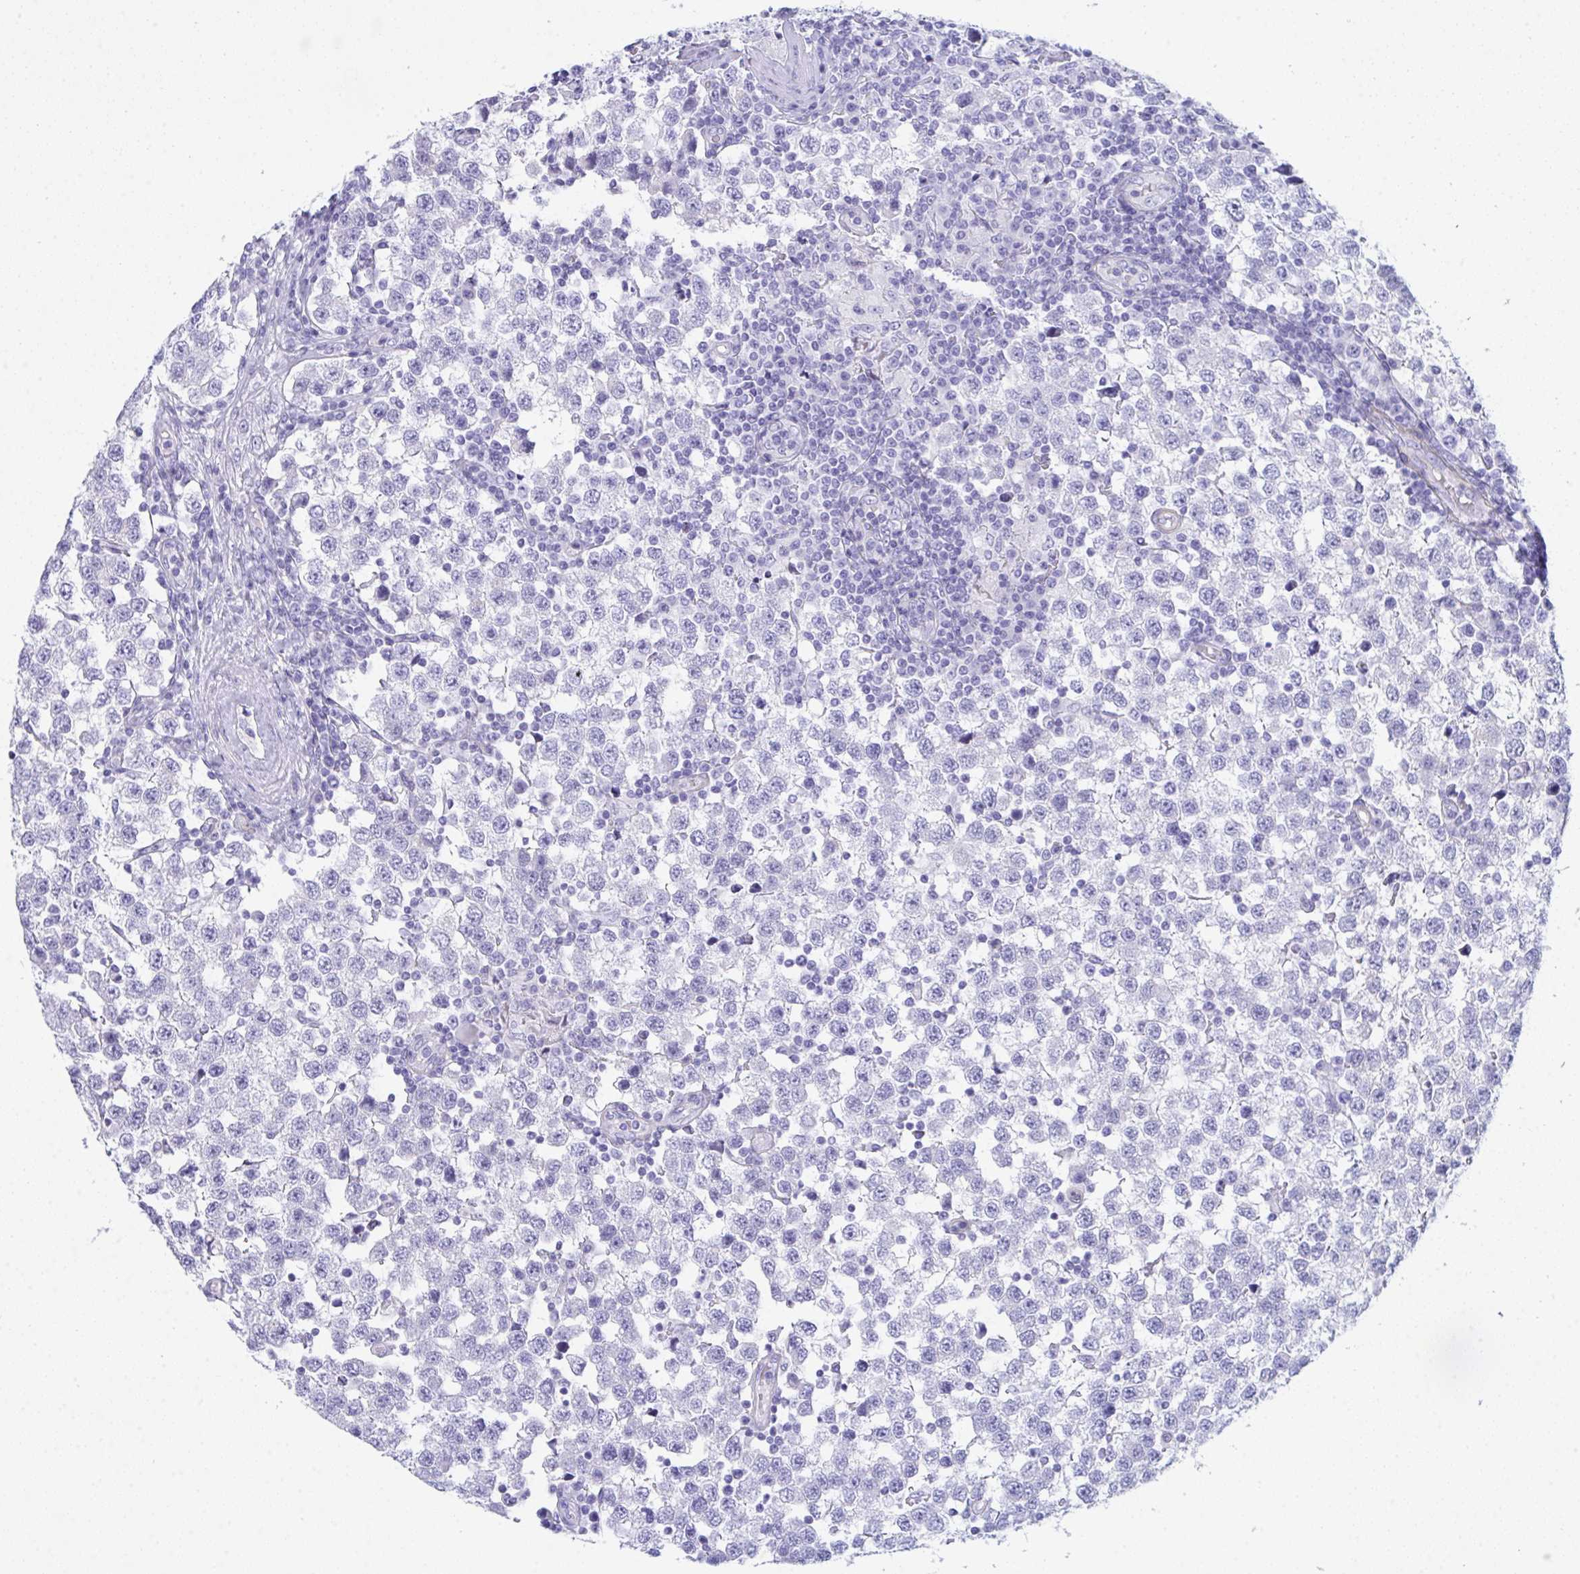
{"staining": {"intensity": "negative", "quantity": "none", "location": "none"}, "tissue": "testis cancer", "cell_type": "Tumor cells", "image_type": "cancer", "snomed": [{"axis": "morphology", "description": "Seminoma, NOS"}, {"axis": "topography", "description": "Testis"}], "caption": "IHC of human testis seminoma exhibits no positivity in tumor cells.", "gene": "CEP170B", "patient": {"sex": "male", "age": 34}}